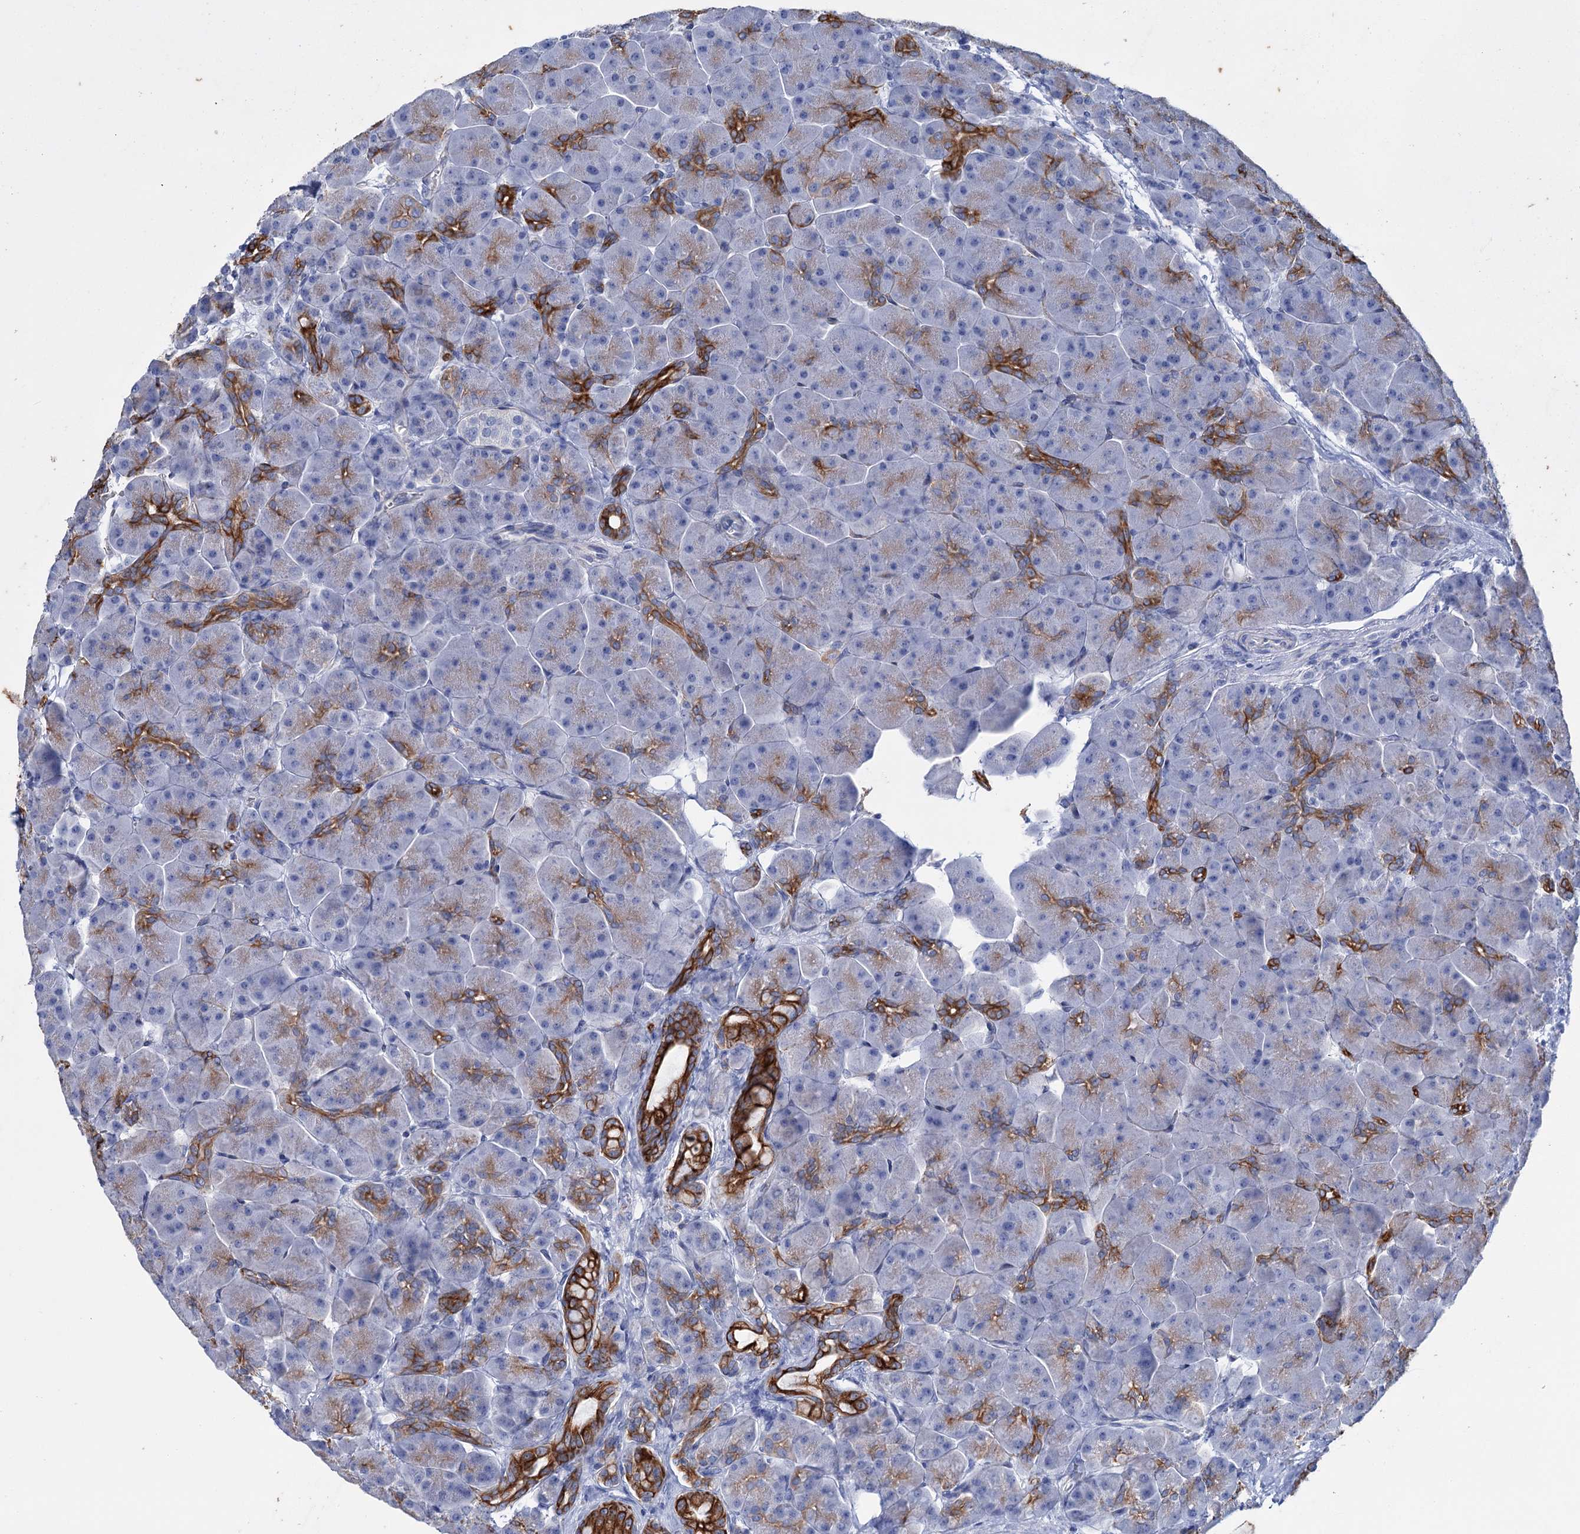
{"staining": {"intensity": "strong", "quantity": "25%-75%", "location": "cytoplasmic/membranous"}, "tissue": "pancreas", "cell_type": "Exocrine glandular cells", "image_type": "normal", "snomed": [{"axis": "morphology", "description": "Normal tissue, NOS"}, {"axis": "topography", "description": "Pancreas"}], "caption": "A high-resolution image shows IHC staining of normal pancreas, which shows strong cytoplasmic/membranous positivity in approximately 25%-75% of exocrine glandular cells. The staining is performed using DAB (3,3'-diaminobenzidine) brown chromogen to label protein expression. The nuclei are counter-stained blue using hematoxylin.", "gene": "FAAP20", "patient": {"sex": "male", "age": 66}}